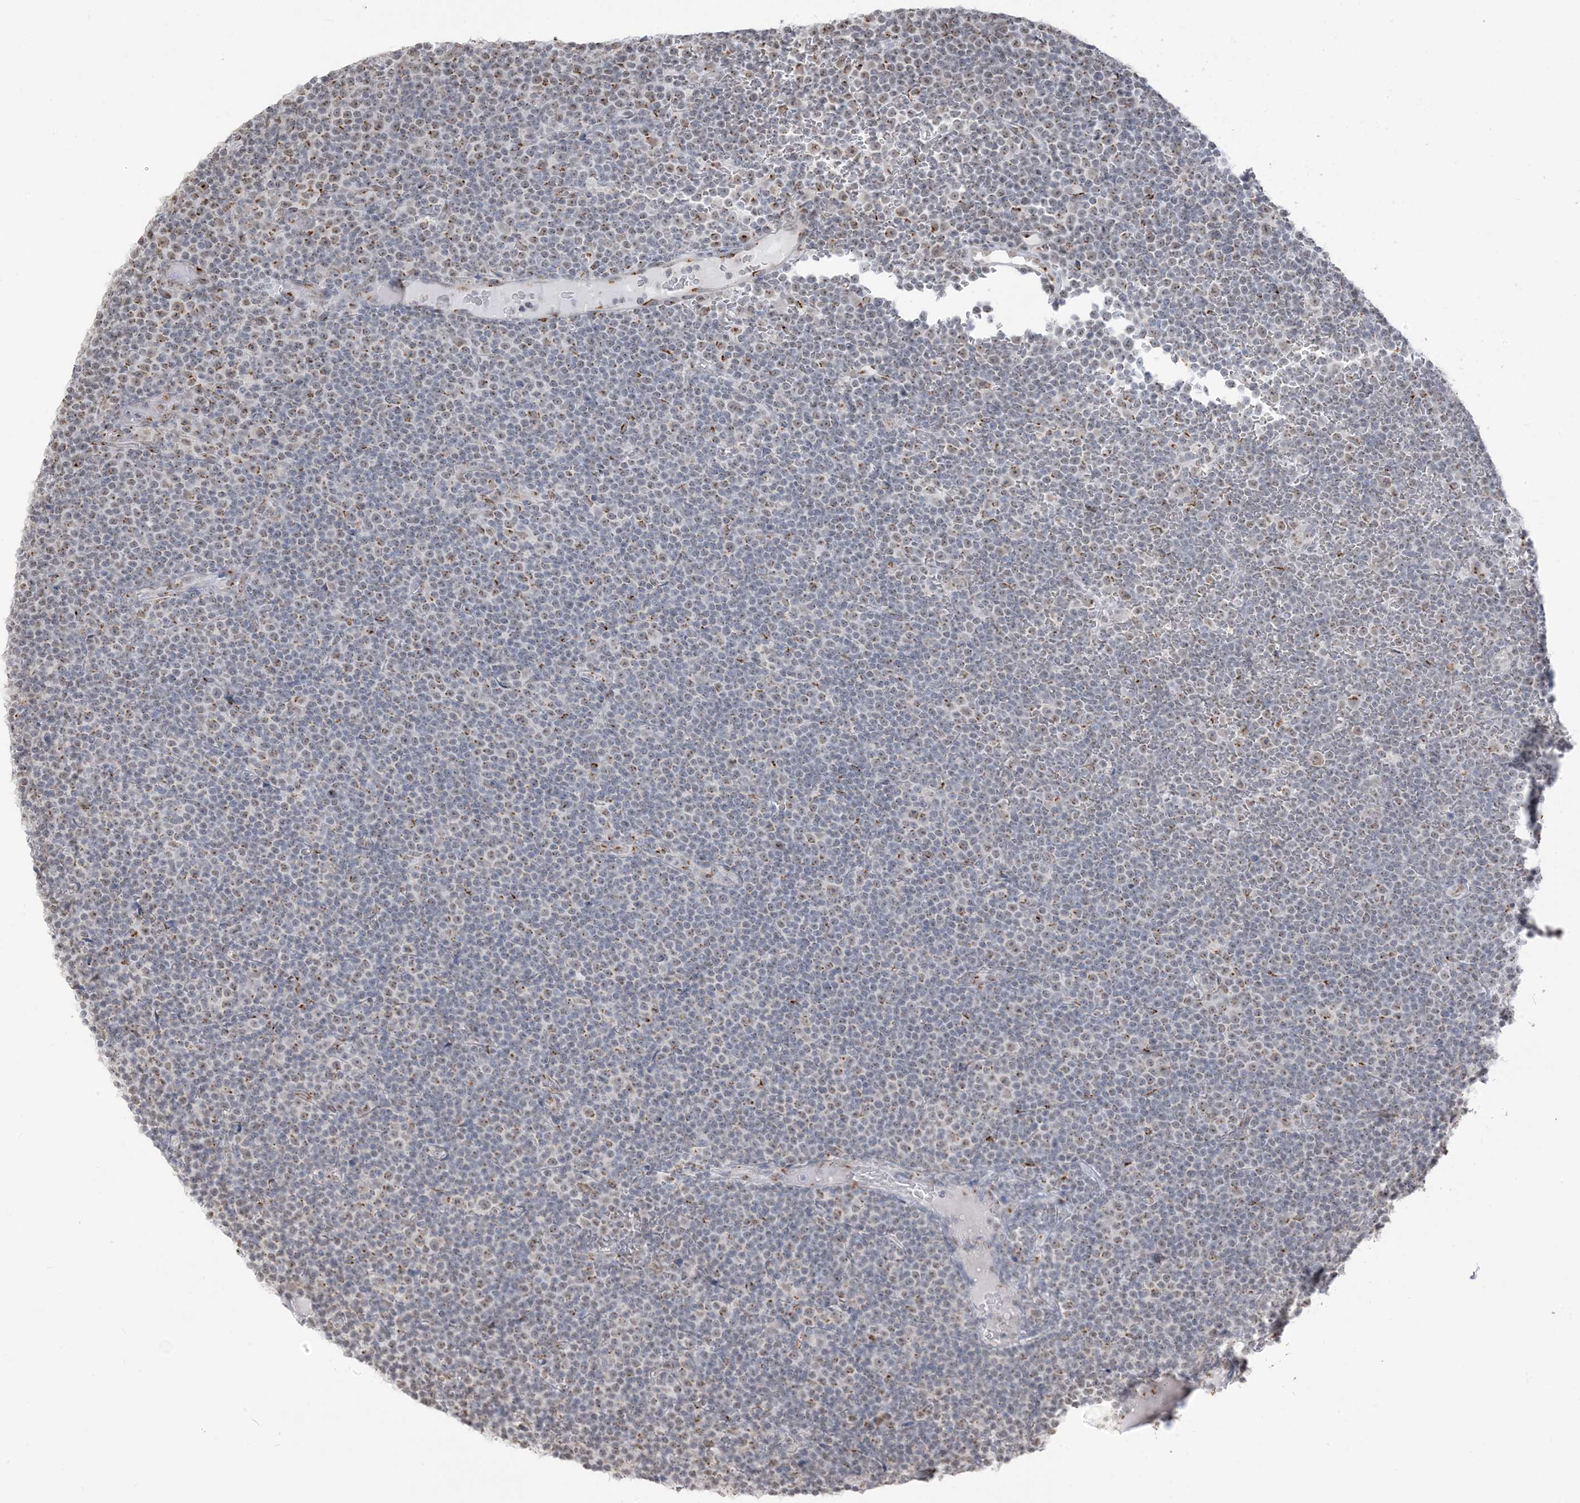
{"staining": {"intensity": "weak", "quantity": "25%-75%", "location": "cytoplasmic/membranous"}, "tissue": "lymphoma", "cell_type": "Tumor cells", "image_type": "cancer", "snomed": [{"axis": "morphology", "description": "Malignant lymphoma, non-Hodgkin's type, Low grade"}, {"axis": "topography", "description": "Lymph node"}], "caption": "Immunohistochemistry (IHC) staining of malignant lymphoma, non-Hodgkin's type (low-grade), which demonstrates low levels of weak cytoplasmic/membranous expression in about 25%-75% of tumor cells indicating weak cytoplasmic/membranous protein expression. The staining was performed using DAB (brown) for protein detection and nuclei were counterstained in hematoxylin (blue).", "gene": "GPR107", "patient": {"sex": "female", "age": 67}}